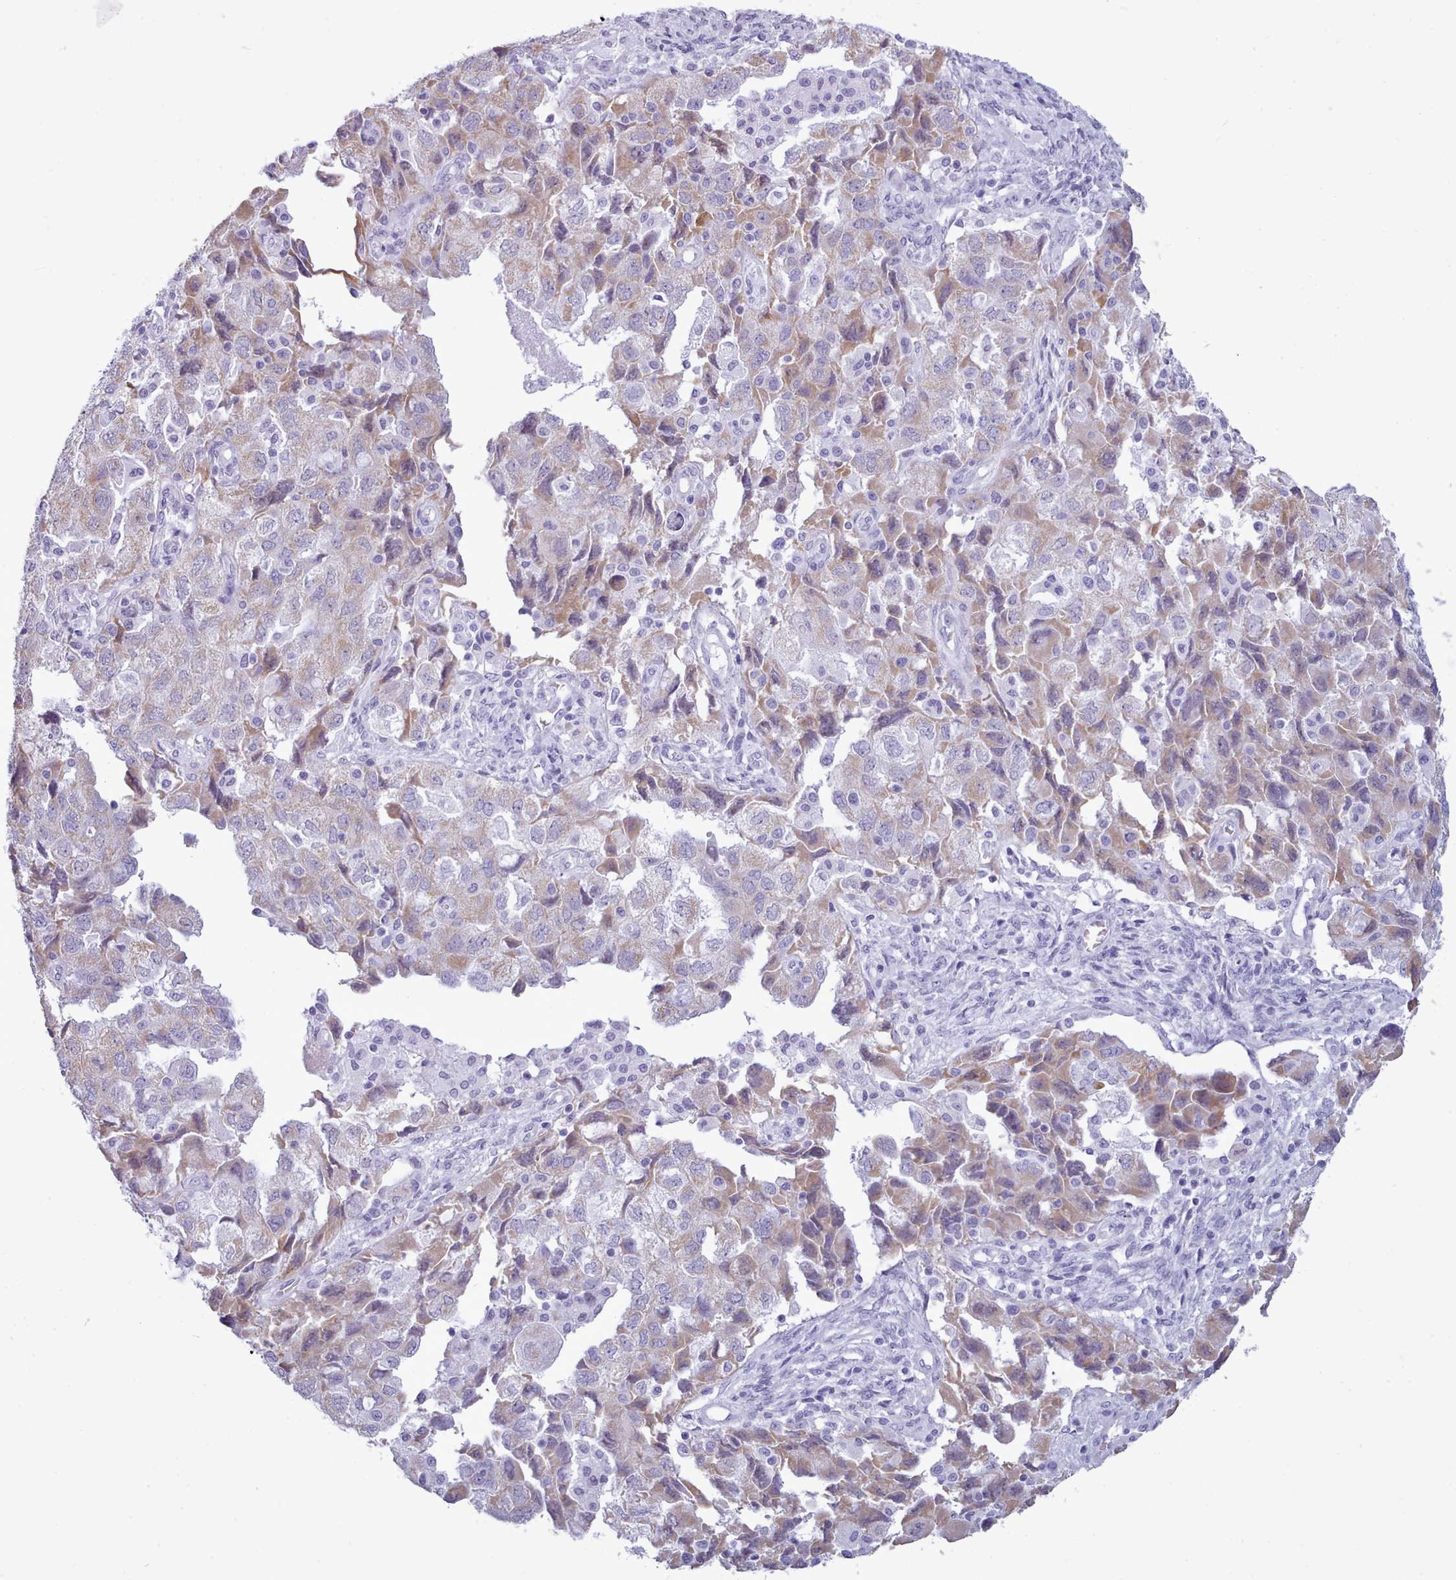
{"staining": {"intensity": "weak", "quantity": "25%-75%", "location": "cytoplasmic/membranous"}, "tissue": "ovarian cancer", "cell_type": "Tumor cells", "image_type": "cancer", "snomed": [{"axis": "morphology", "description": "Carcinoma, NOS"}, {"axis": "morphology", "description": "Cystadenocarcinoma, serous, NOS"}, {"axis": "topography", "description": "Ovary"}], "caption": "Weak cytoplasmic/membranous protein staining is appreciated in about 25%-75% of tumor cells in ovarian carcinoma.", "gene": "FBXO48", "patient": {"sex": "female", "age": 69}}